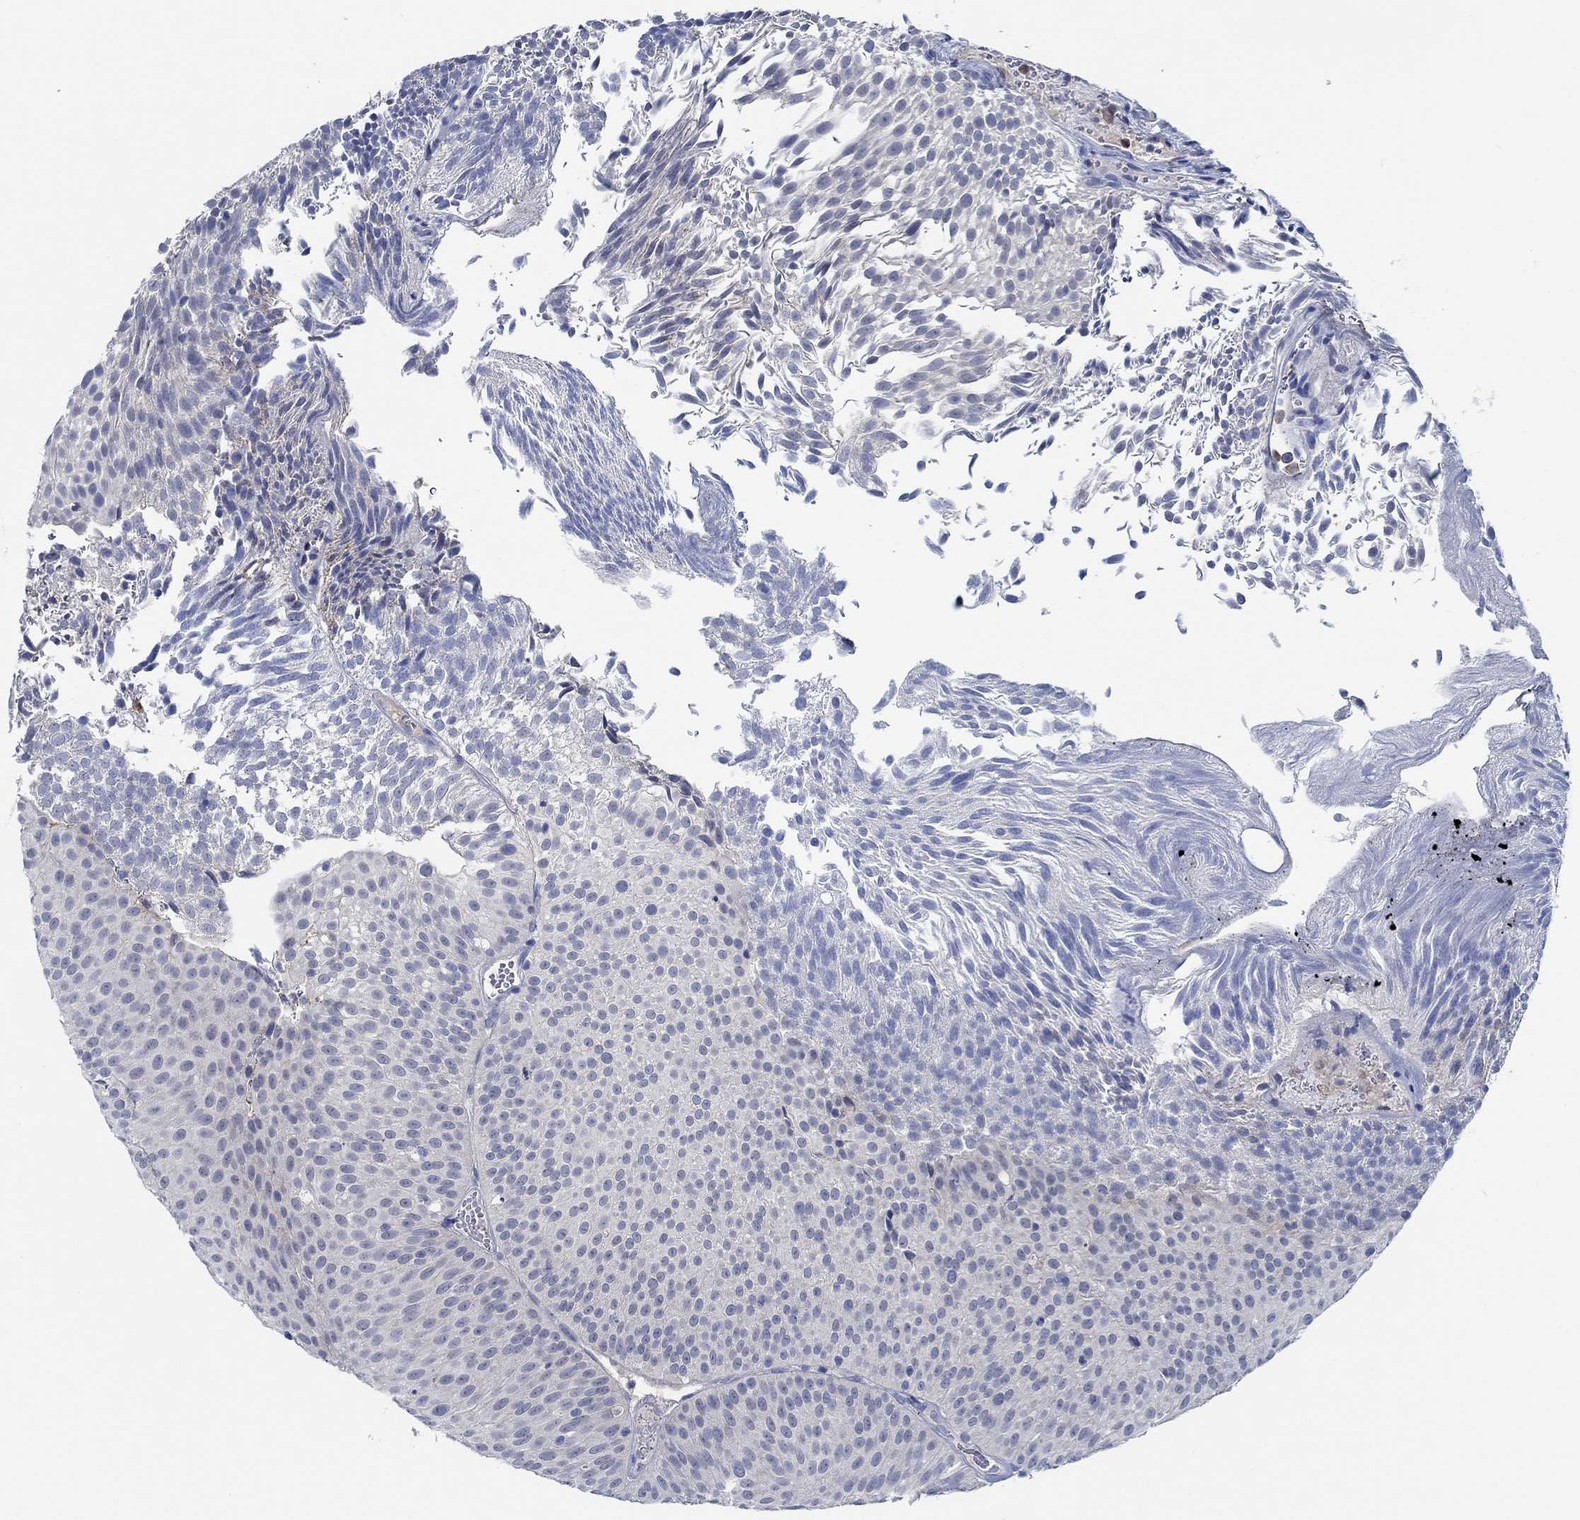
{"staining": {"intensity": "negative", "quantity": "none", "location": "none"}, "tissue": "urothelial cancer", "cell_type": "Tumor cells", "image_type": "cancer", "snomed": [{"axis": "morphology", "description": "Urothelial carcinoma, Low grade"}, {"axis": "topography", "description": "Urinary bladder"}], "caption": "Immunohistochemistry histopathology image of human low-grade urothelial carcinoma stained for a protein (brown), which displays no expression in tumor cells. (Stains: DAB (3,3'-diaminobenzidine) immunohistochemistry (IHC) with hematoxylin counter stain, Microscopy: brightfield microscopy at high magnification).", "gene": "CPM", "patient": {"sex": "male", "age": 65}}